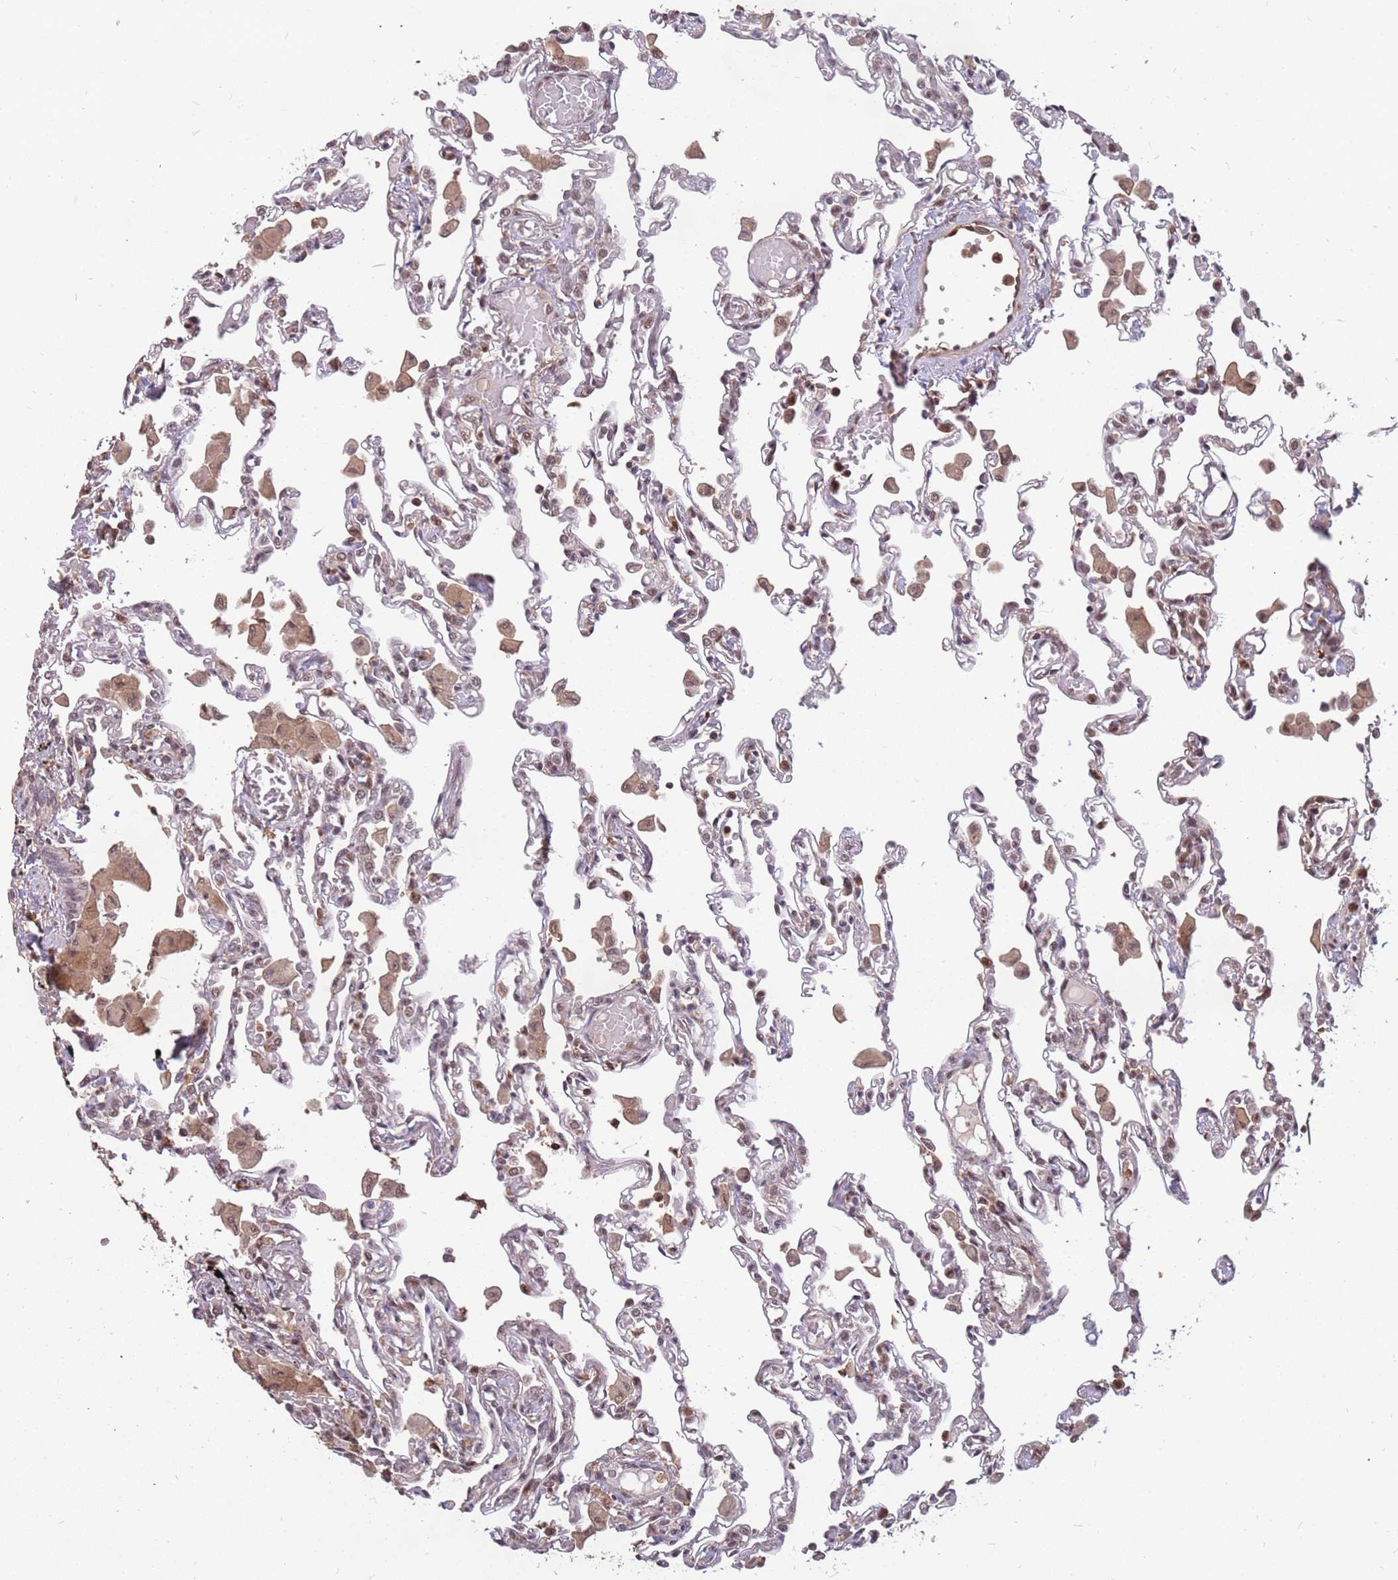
{"staining": {"intensity": "weak", "quantity": "25%-75%", "location": "nuclear"}, "tissue": "lung", "cell_type": "Alveolar cells", "image_type": "normal", "snomed": [{"axis": "morphology", "description": "Normal tissue, NOS"}, {"axis": "topography", "description": "Bronchus"}, {"axis": "topography", "description": "Lung"}], "caption": "Unremarkable lung exhibits weak nuclear expression in about 25%-75% of alveolar cells.", "gene": "GBP2", "patient": {"sex": "female", "age": 49}}